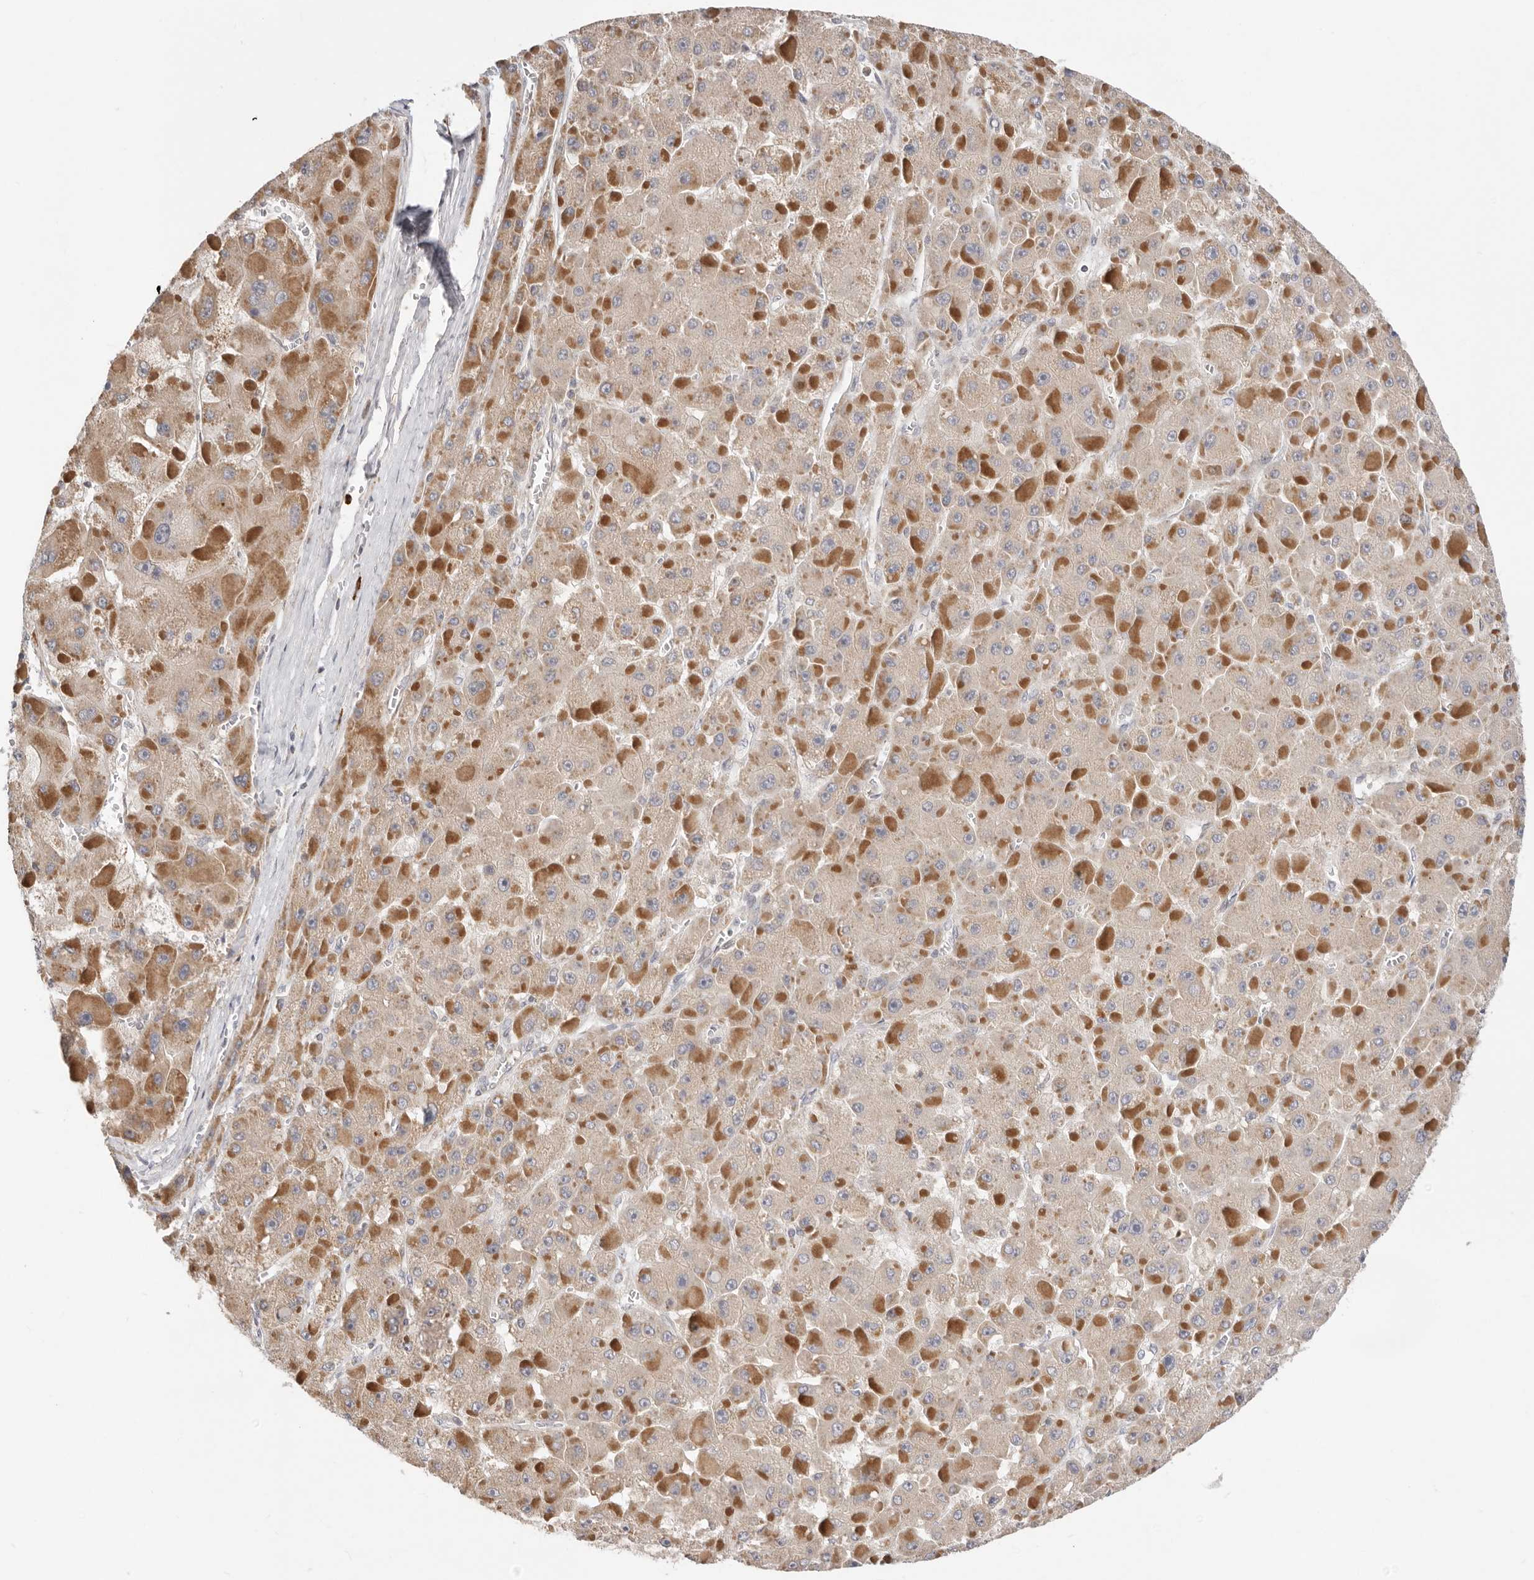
{"staining": {"intensity": "moderate", "quantity": ">75%", "location": "cytoplasmic/membranous"}, "tissue": "liver cancer", "cell_type": "Tumor cells", "image_type": "cancer", "snomed": [{"axis": "morphology", "description": "Carcinoma, Hepatocellular, NOS"}, {"axis": "topography", "description": "Liver"}], "caption": "Tumor cells exhibit medium levels of moderate cytoplasmic/membranous positivity in about >75% of cells in liver cancer.", "gene": "USH1C", "patient": {"sex": "female", "age": 73}}